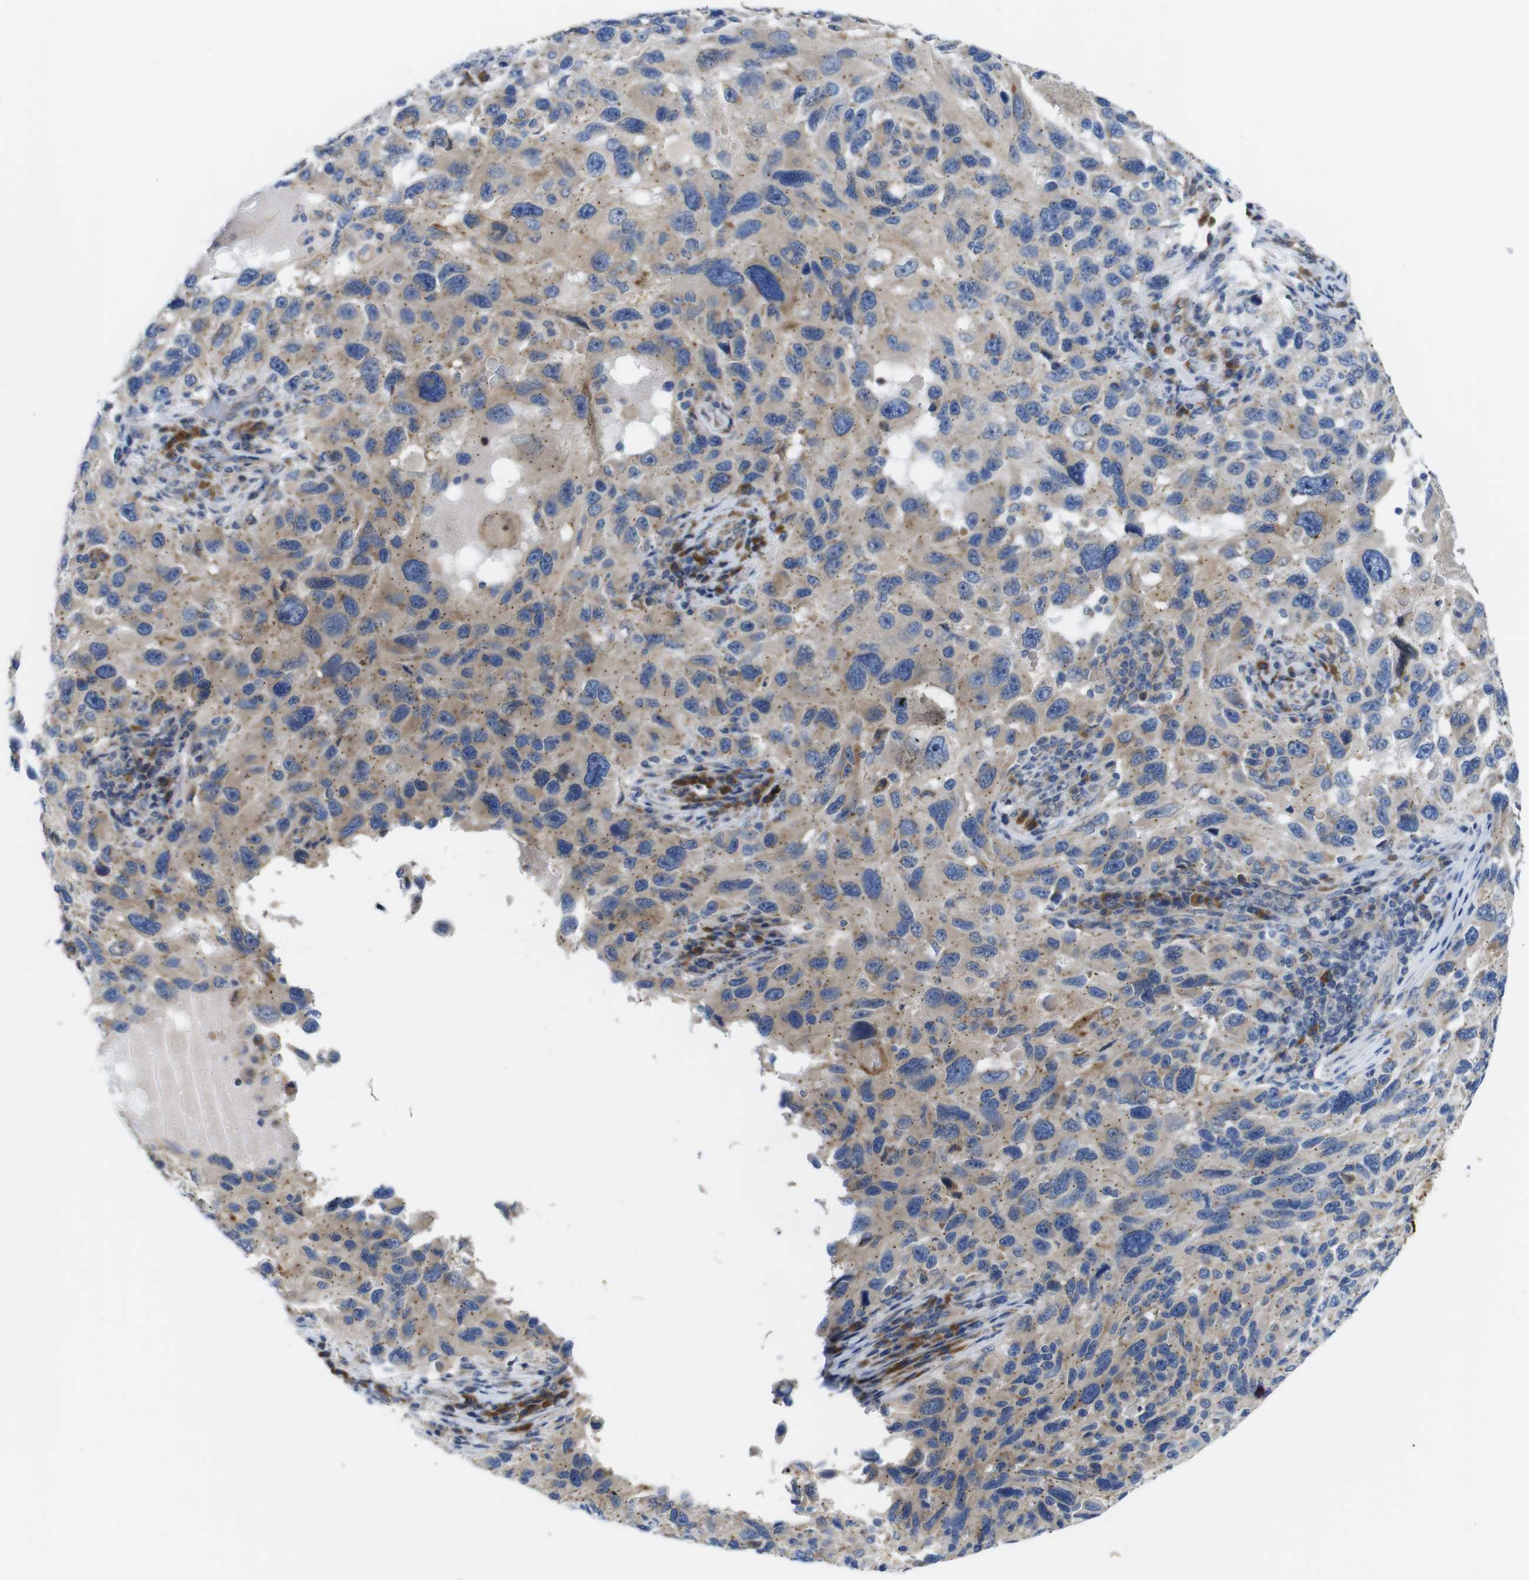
{"staining": {"intensity": "weak", "quantity": ">75%", "location": "cytoplasmic/membranous"}, "tissue": "melanoma", "cell_type": "Tumor cells", "image_type": "cancer", "snomed": [{"axis": "morphology", "description": "Malignant melanoma, NOS"}, {"axis": "topography", "description": "Skin"}], "caption": "IHC micrograph of malignant melanoma stained for a protein (brown), which displays low levels of weak cytoplasmic/membranous expression in about >75% of tumor cells.", "gene": "DDRGK1", "patient": {"sex": "male", "age": 53}}